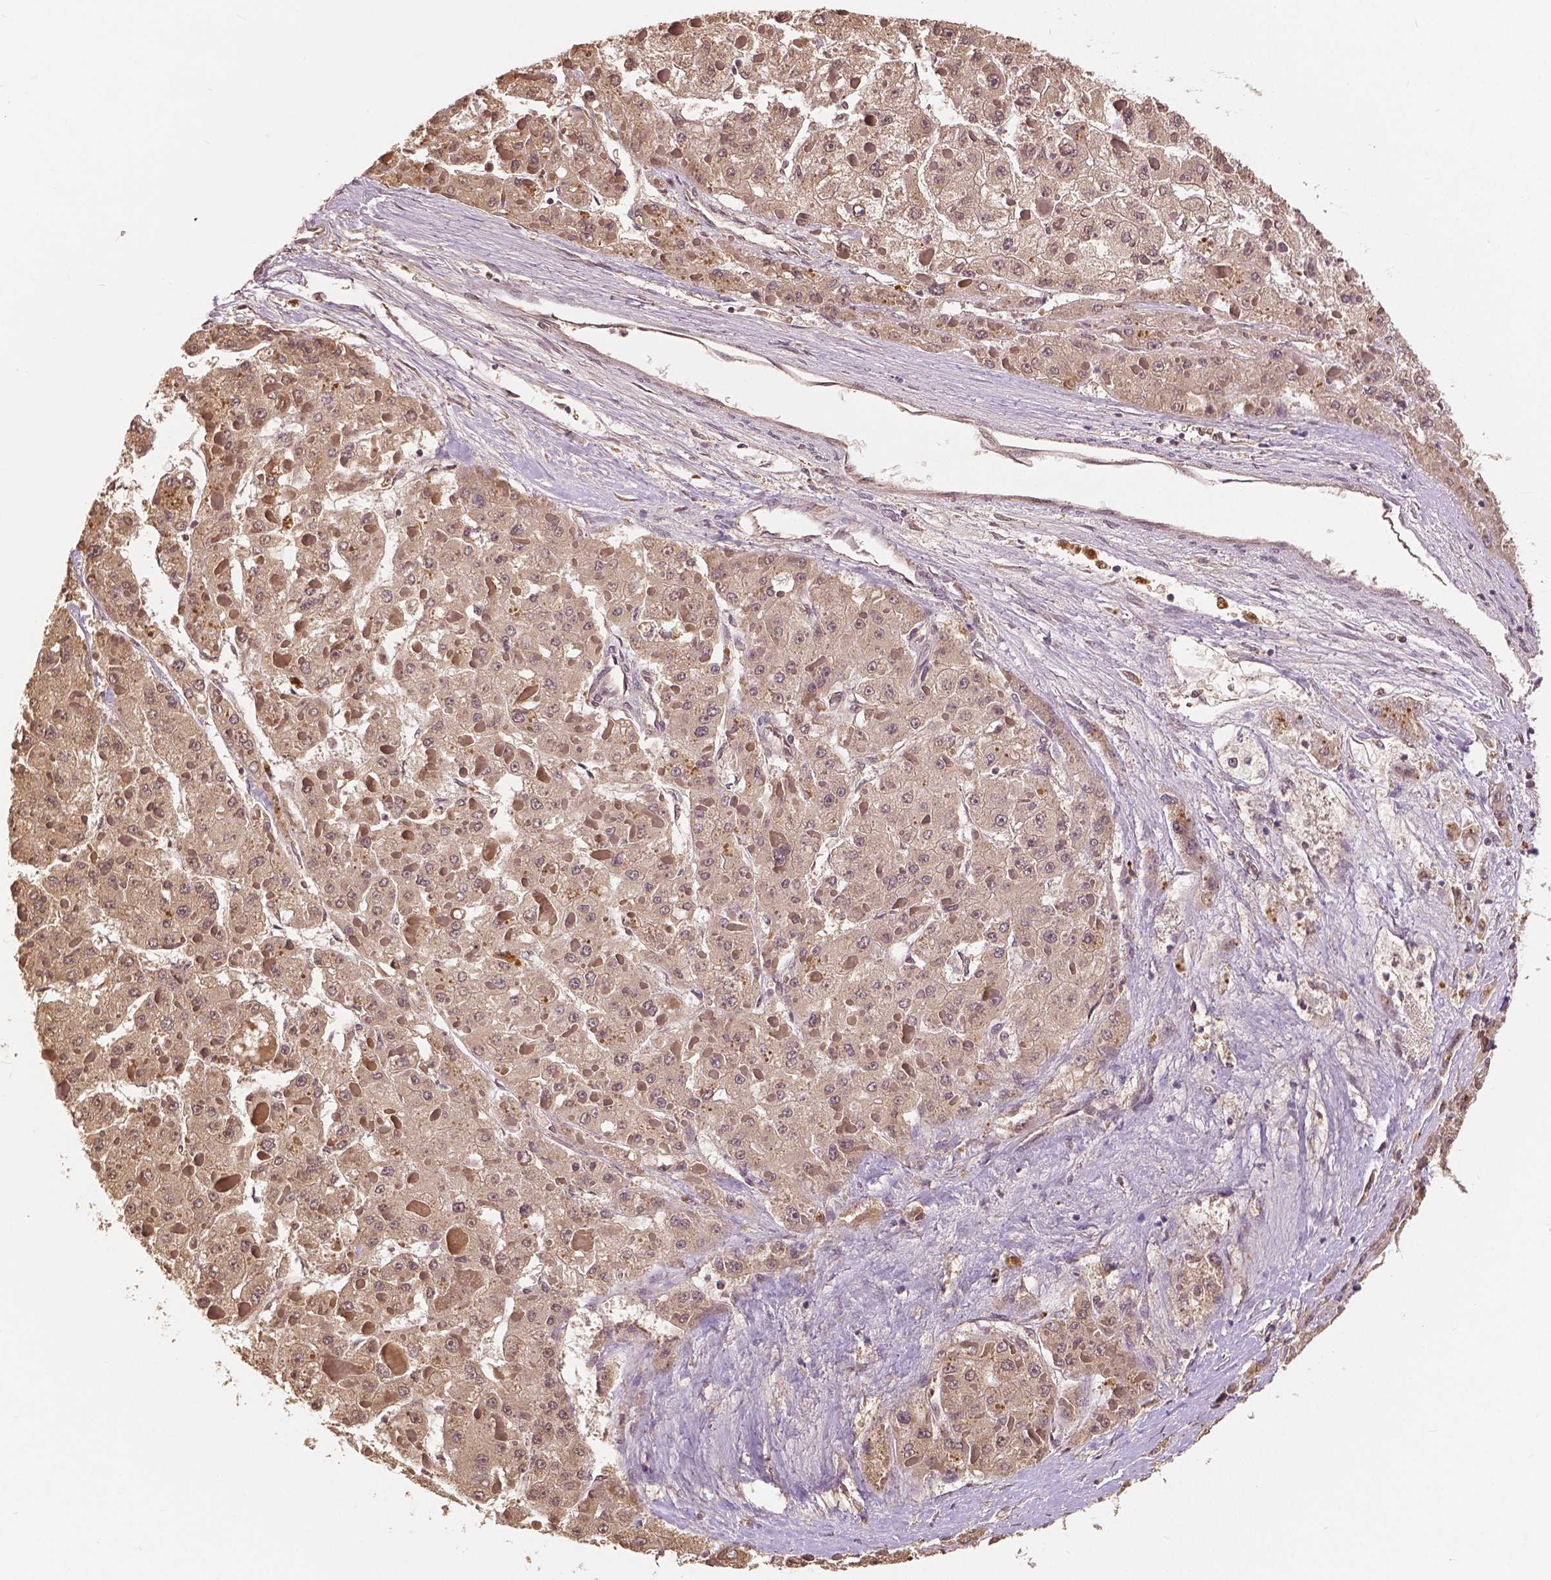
{"staining": {"intensity": "weak", "quantity": ">75%", "location": "cytoplasmic/membranous,nuclear"}, "tissue": "liver cancer", "cell_type": "Tumor cells", "image_type": "cancer", "snomed": [{"axis": "morphology", "description": "Carcinoma, Hepatocellular, NOS"}, {"axis": "topography", "description": "Liver"}], "caption": "Immunohistochemistry histopathology image of neoplastic tissue: human liver hepatocellular carcinoma stained using immunohistochemistry (IHC) displays low levels of weak protein expression localized specifically in the cytoplasmic/membranous and nuclear of tumor cells, appearing as a cytoplasmic/membranous and nuclear brown color.", "gene": "MAP1LC3B", "patient": {"sex": "female", "age": 73}}